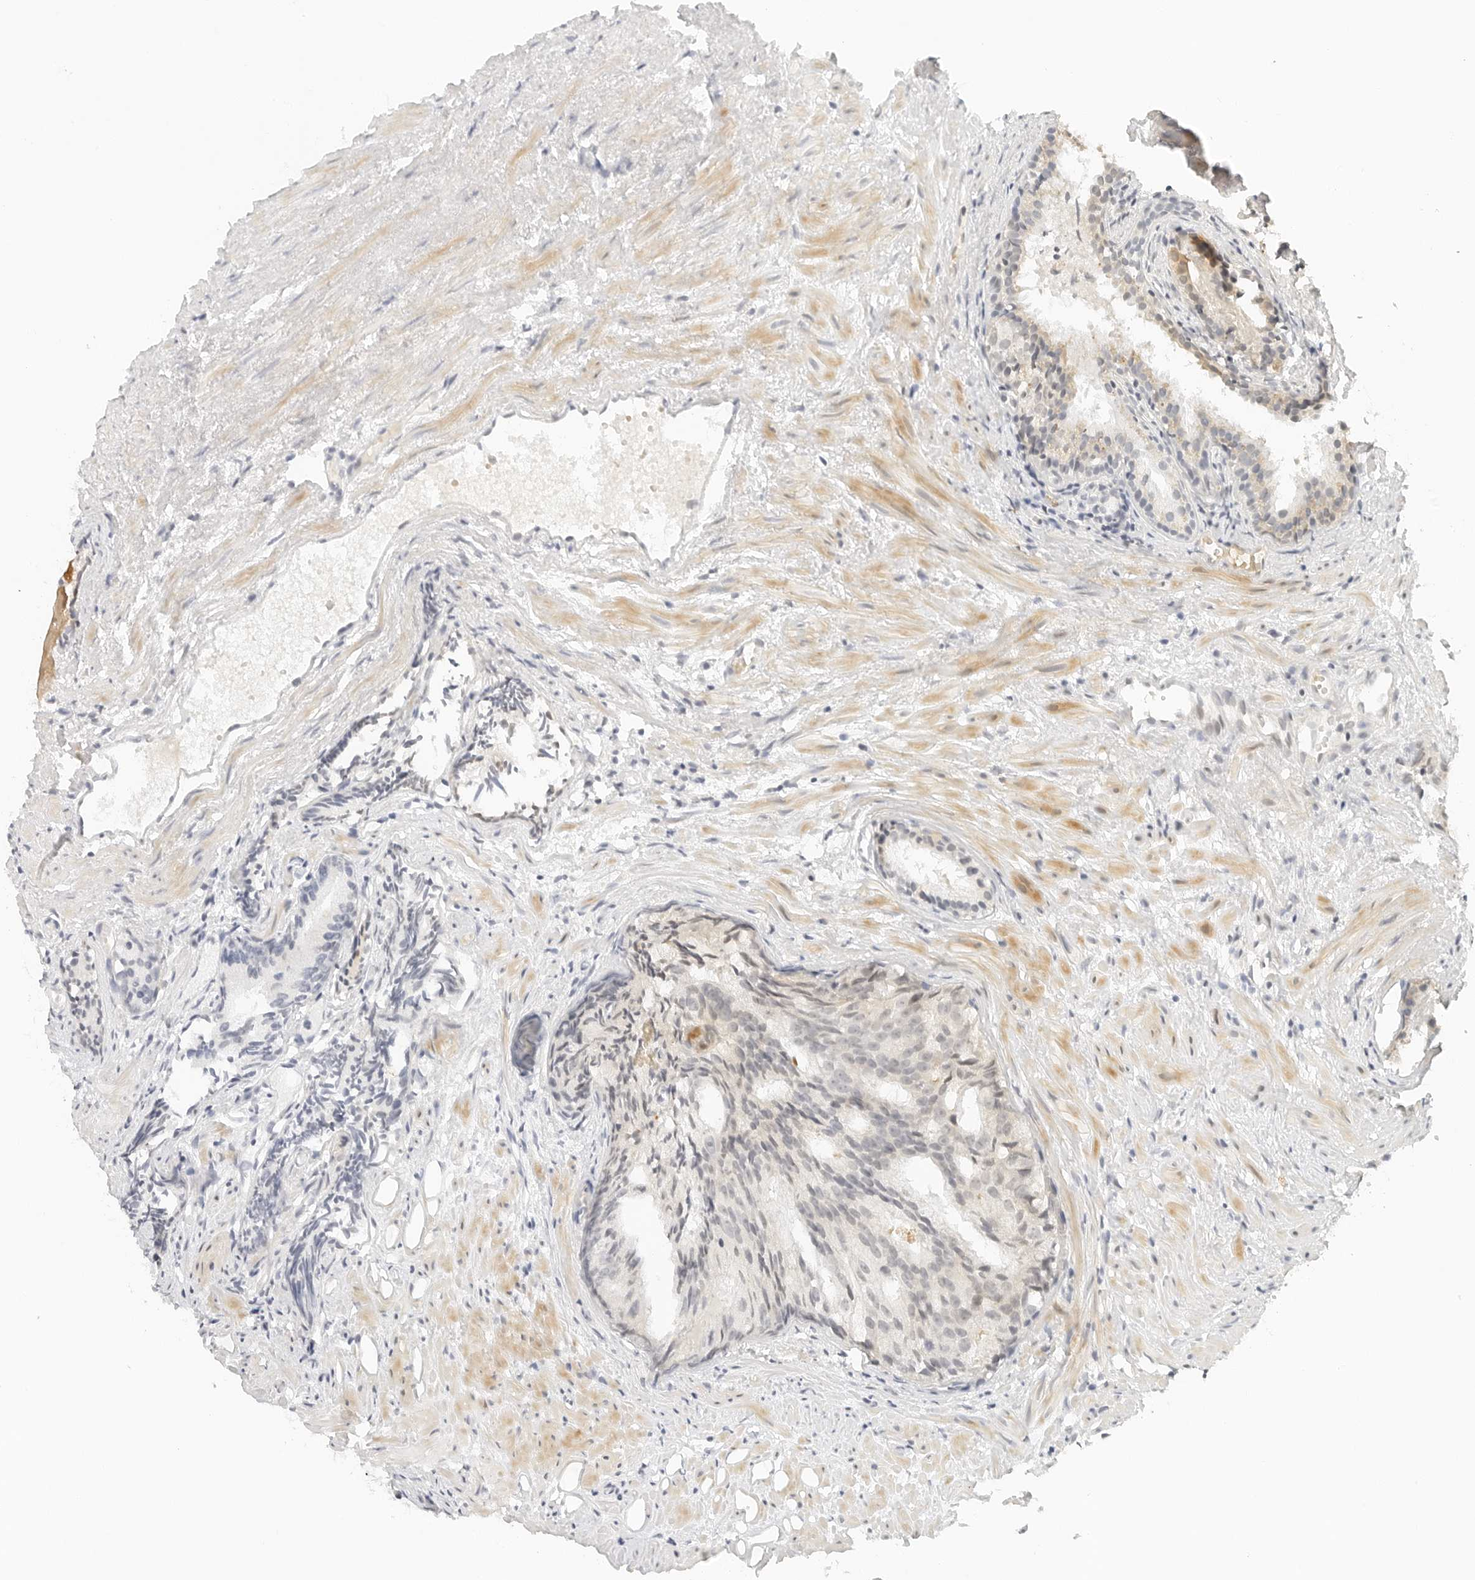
{"staining": {"intensity": "weak", "quantity": "<25%", "location": "cytoplasmic/membranous"}, "tissue": "prostate cancer", "cell_type": "Tumor cells", "image_type": "cancer", "snomed": [{"axis": "morphology", "description": "Adenocarcinoma, Low grade"}, {"axis": "topography", "description": "Prostate"}], "caption": "A high-resolution image shows IHC staining of prostate cancer, which exhibits no significant expression in tumor cells.", "gene": "NEO1", "patient": {"sex": "male", "age": 88}}